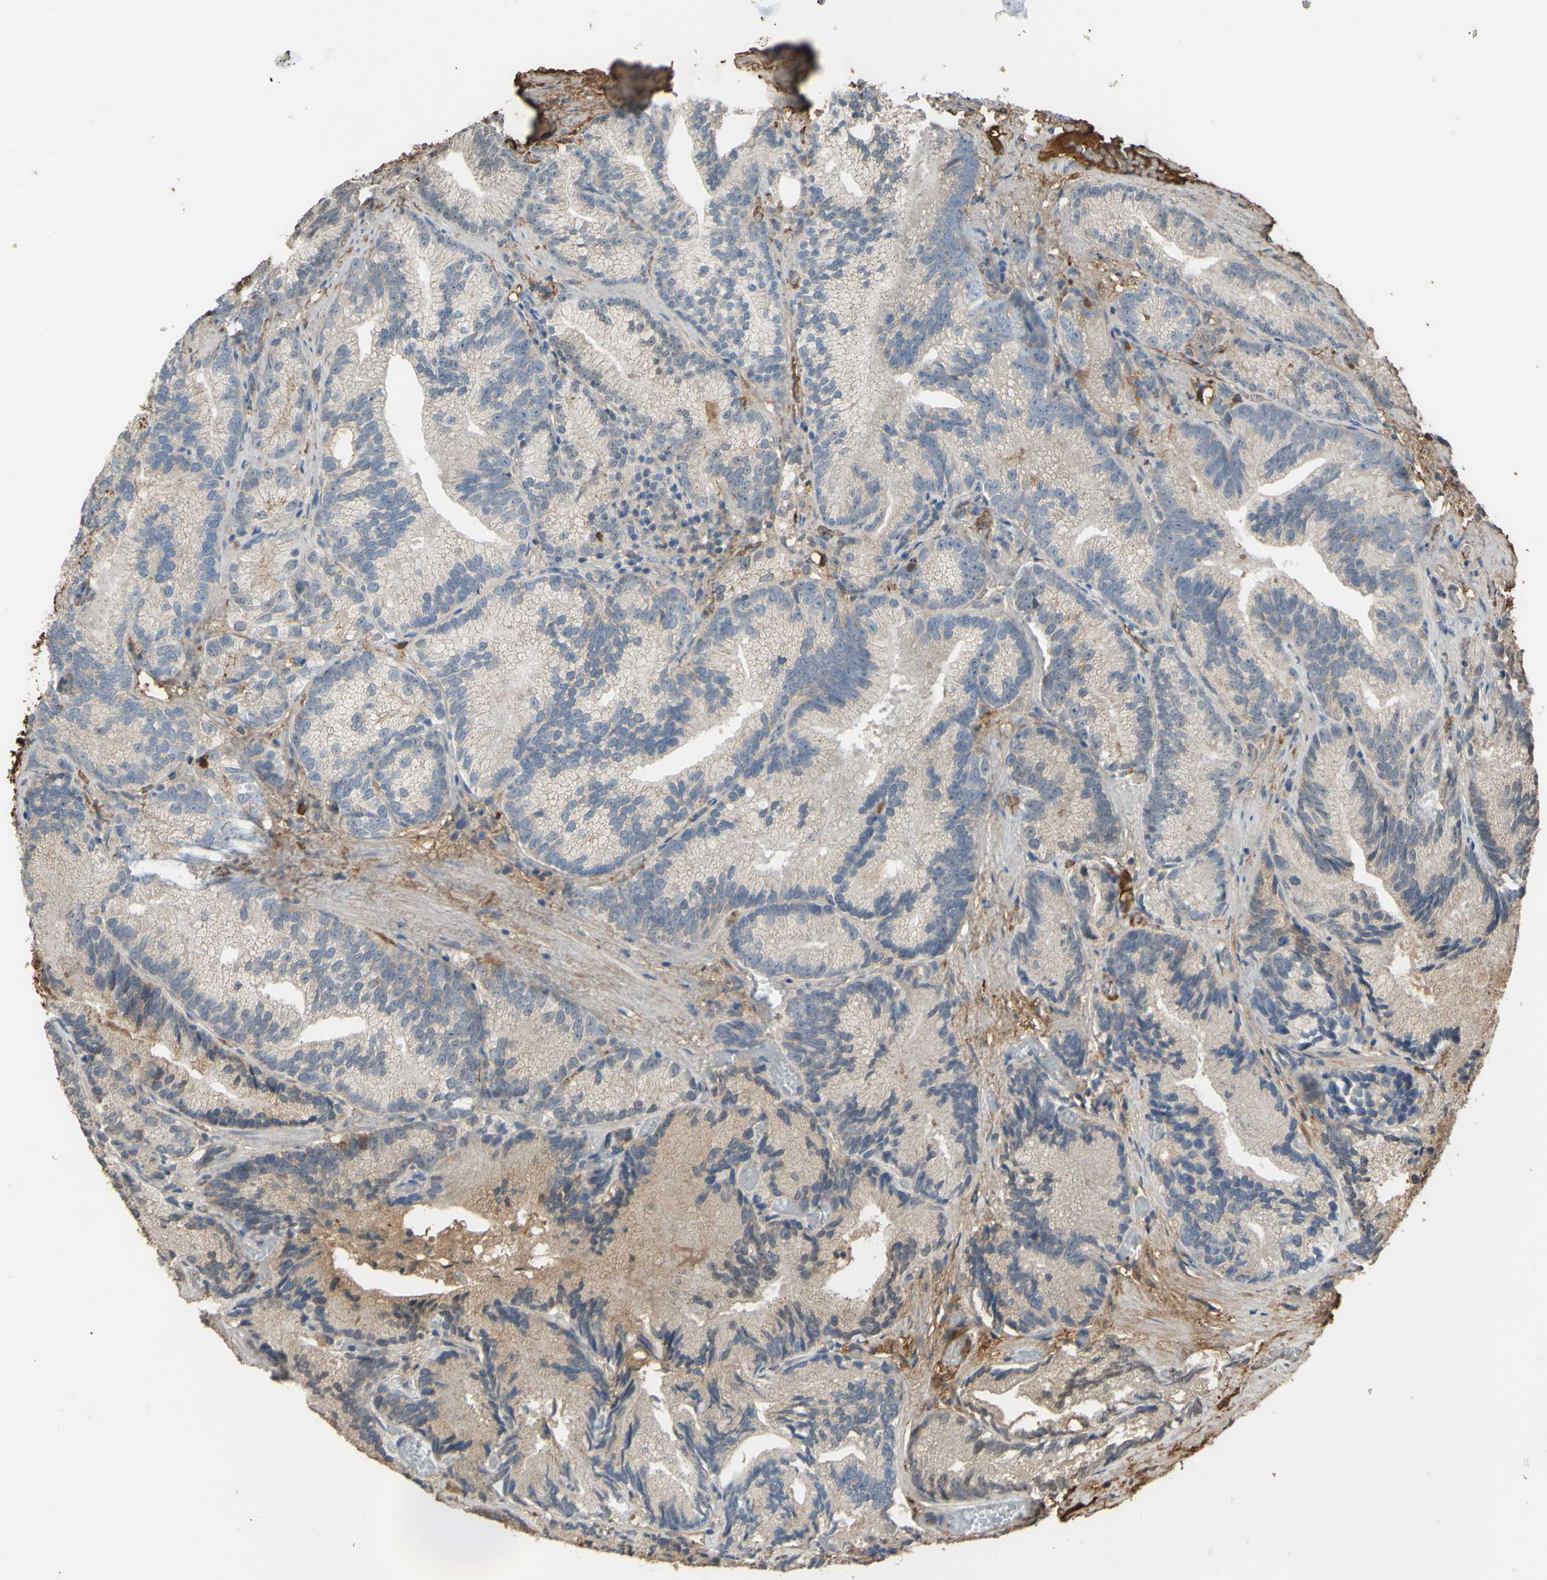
{"staining": {"intensity": "weak", "quantity": "25%-75%", "location": "cytoplasmic/membranous"}, "tissue": "prostate cancer", "cell_type": "Tumor cells", "image_type": "cancer", "snomed": [{"axis": "morphology", "description": "Adenocarcinoma, Low grade"}, {"axis": "topography", "description": "Prostate"}], "caption": "Adenocarcinoma (low-grade) (prostate) stained with DAB (3,3'-diaminobenzidine) IHC exhibits low levels of weak cytoplasmic/membranous positivity in about 25%-75% of tumor cells. (Stains: DAB (3,3'-diaminobenzidine) in brown, nuclei in blue, Microscopy: brightfield microscopy at high magnification).", "gene": "PTGDS", "patient": {"sex": "male", "age": 89}}